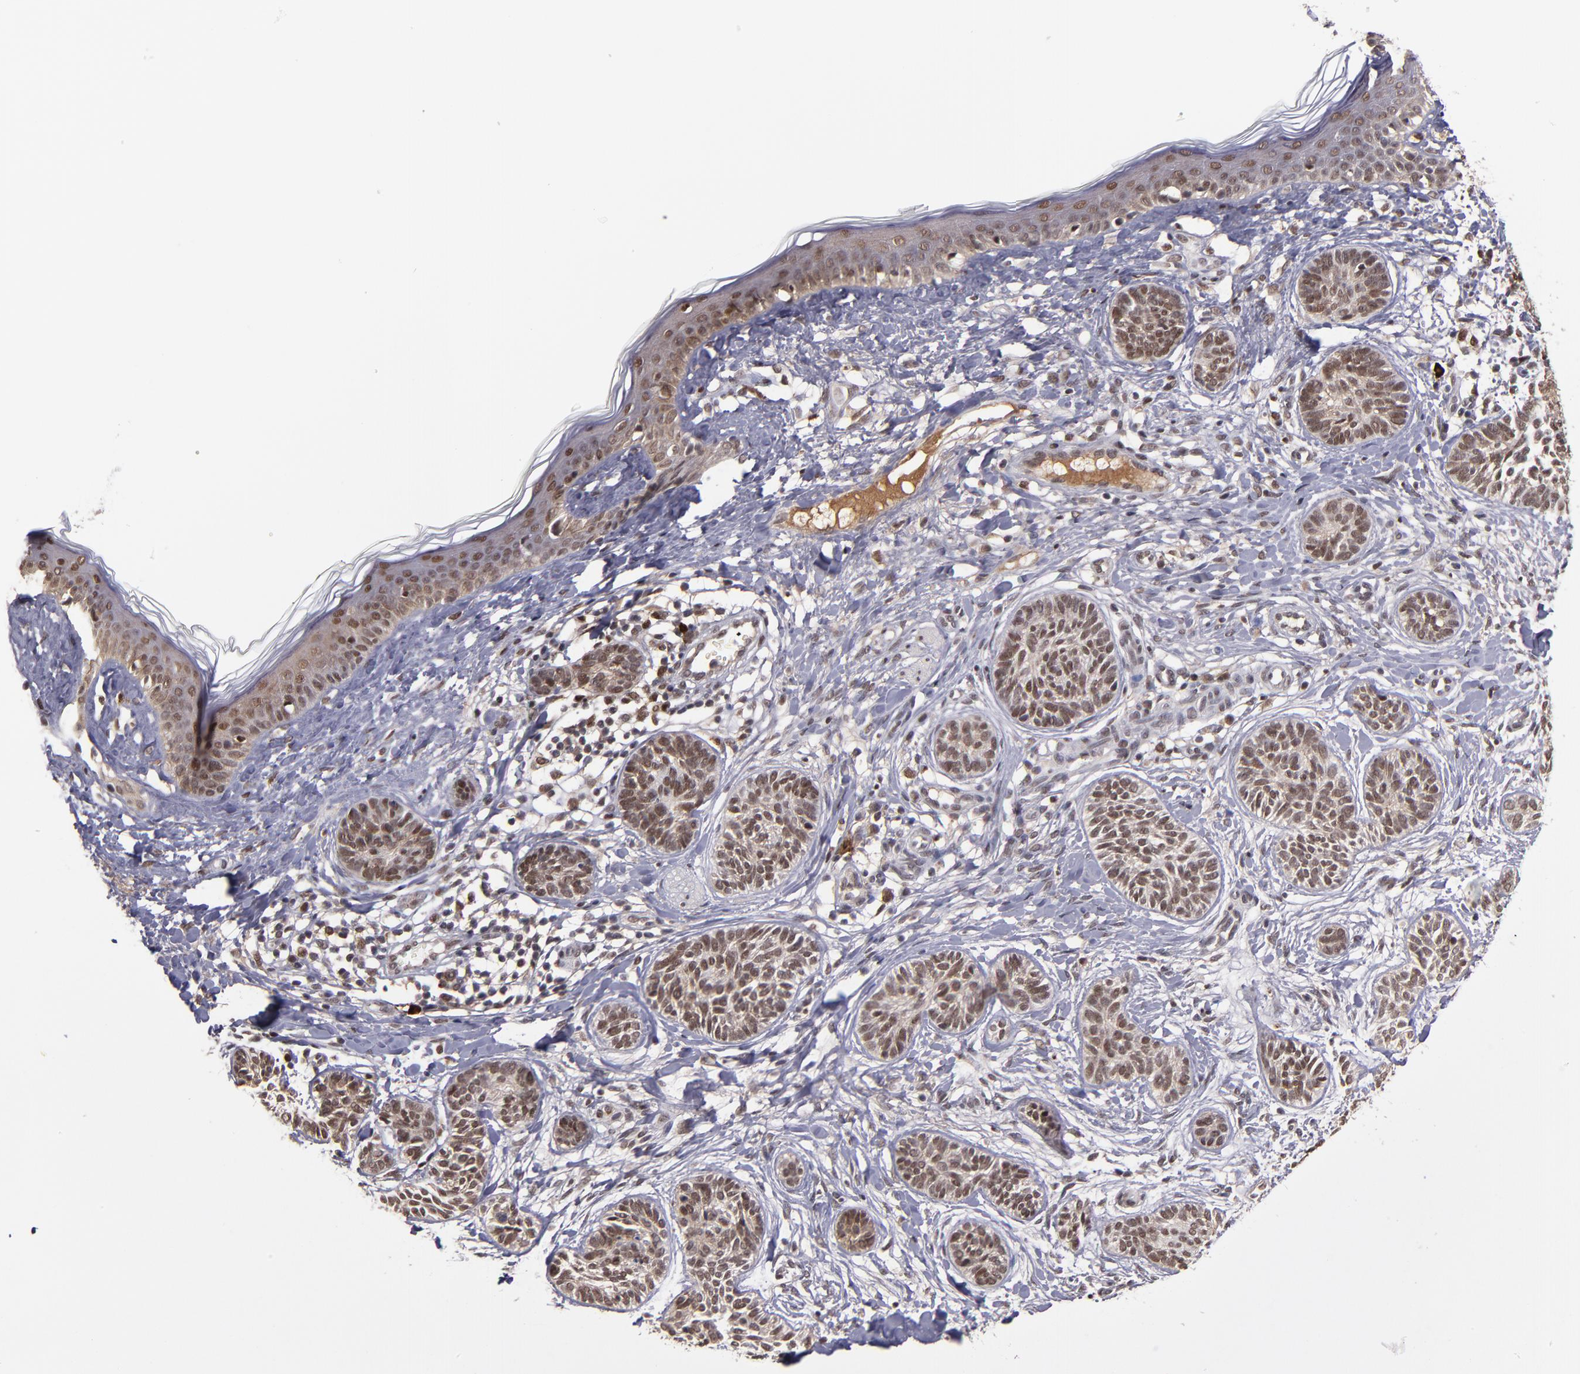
{"staining": {"intensity": "moderate", "quantity": ">75%", "location": "nuclear"}, "tissue": "skin cancer", "cell_type": "Tumor cells", "image_type": "cancer", "snomed": [{"axis": "morphology", "description": "Normal tissue, NOS"}, {"axis": "morphology", "description": "Basal cell carcinoma"}, {"axis": "topography", "description": "Skin"}], "caption": "Basal cell carcinoma (skin) tissue shows moderate nuclear expression in about >75% of tumor cells", "gene": "EP300", "patient": {"sex": "male", "age": 63}}